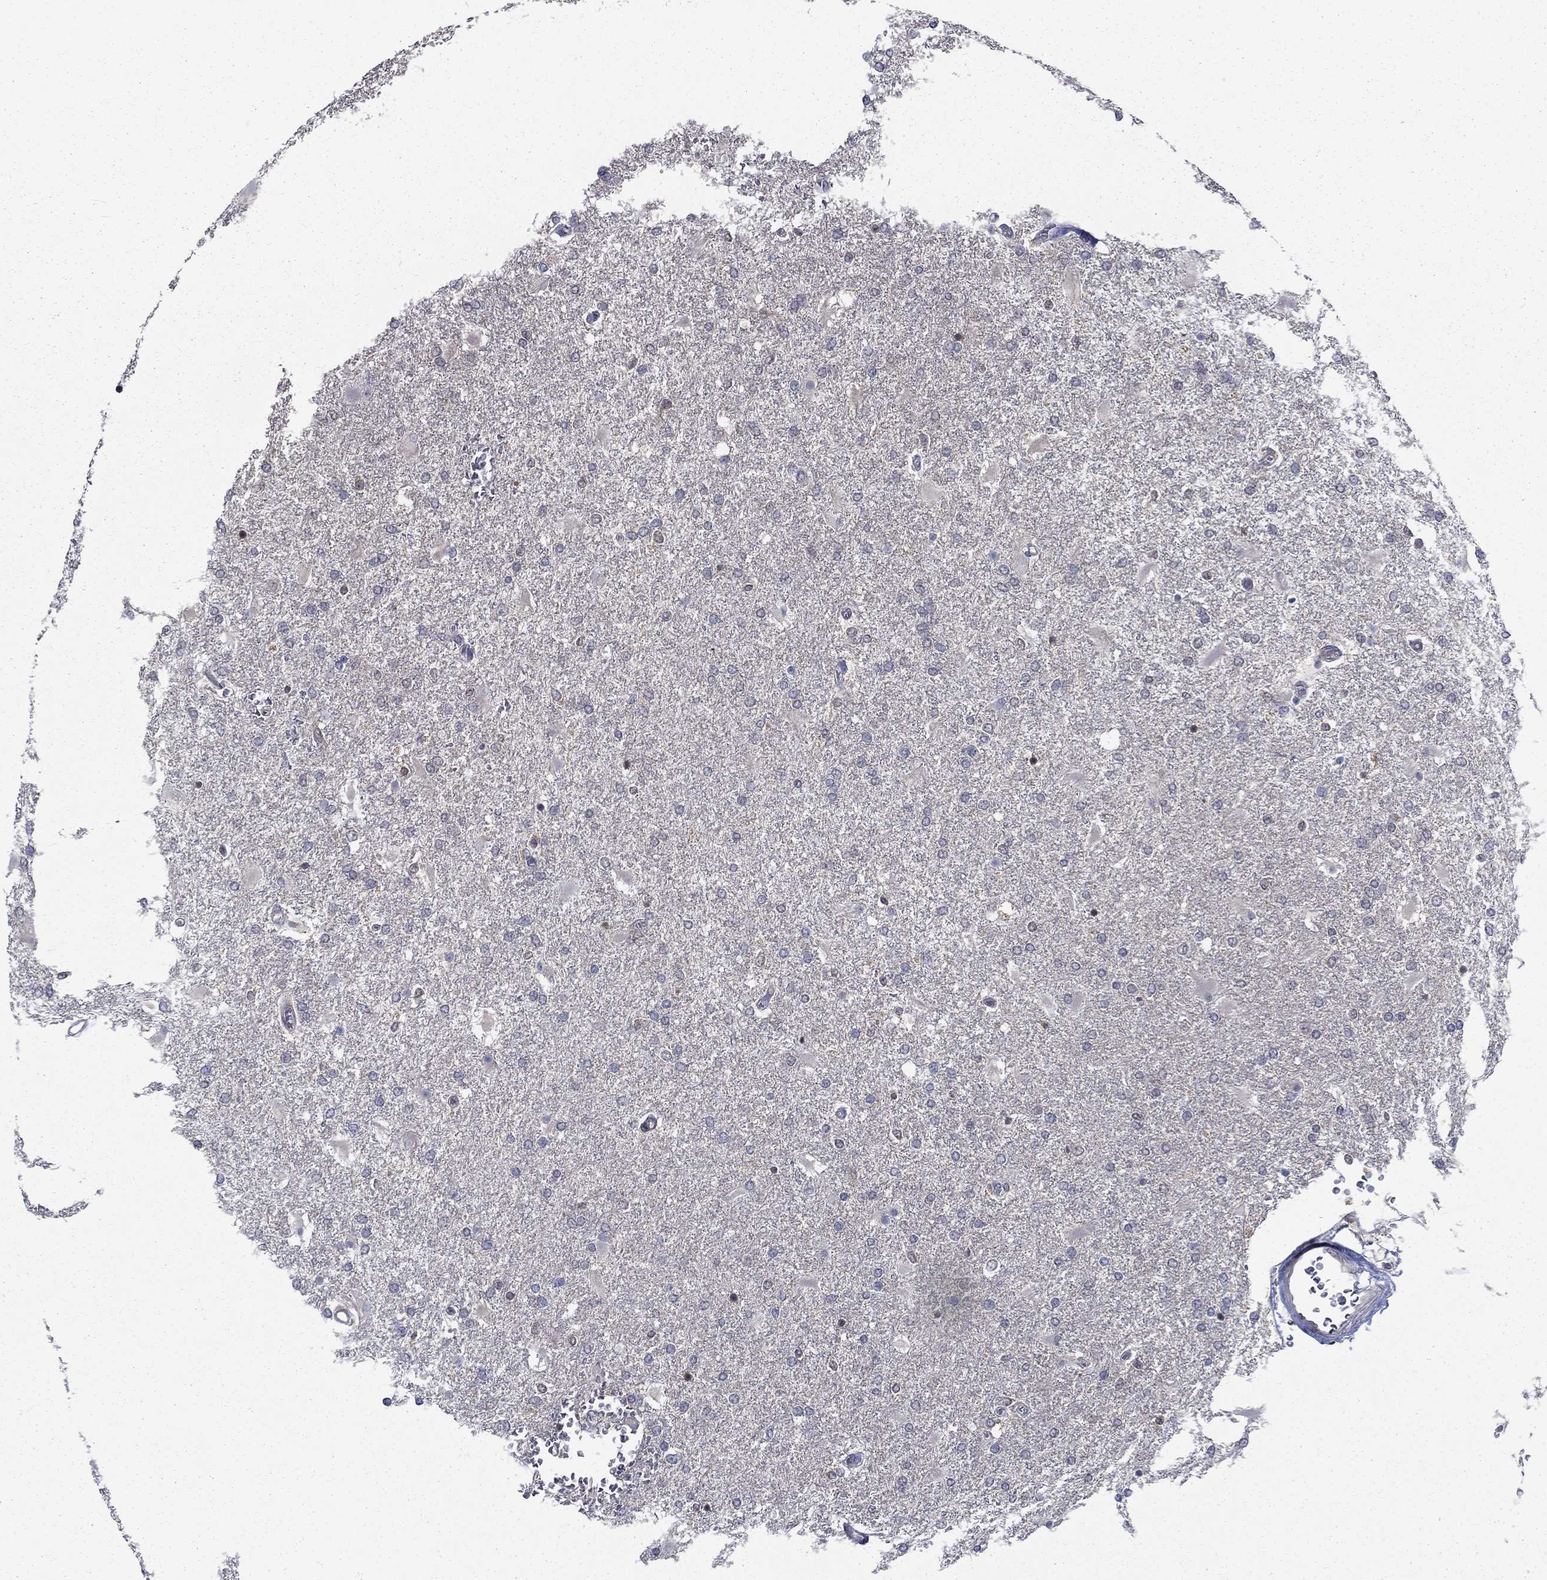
{"staining": {"intensity": "negative", "quantity": "none", "location": "none"}, "tissue": "glioma", "cell_type": "Tumor cells", "image_type": "cancer", "snomed": [{"axis": "morphology", "description": "Glioma, malignant, High grade"}, {"axis": "topography", "description": "Cerebral cortex"}], "caption": "Glioma was stained to show a protein in brown. There is no significant positivity in tumor cells.", "gene": "NIT2", "patient": {"sex": "male", "age": 79}}